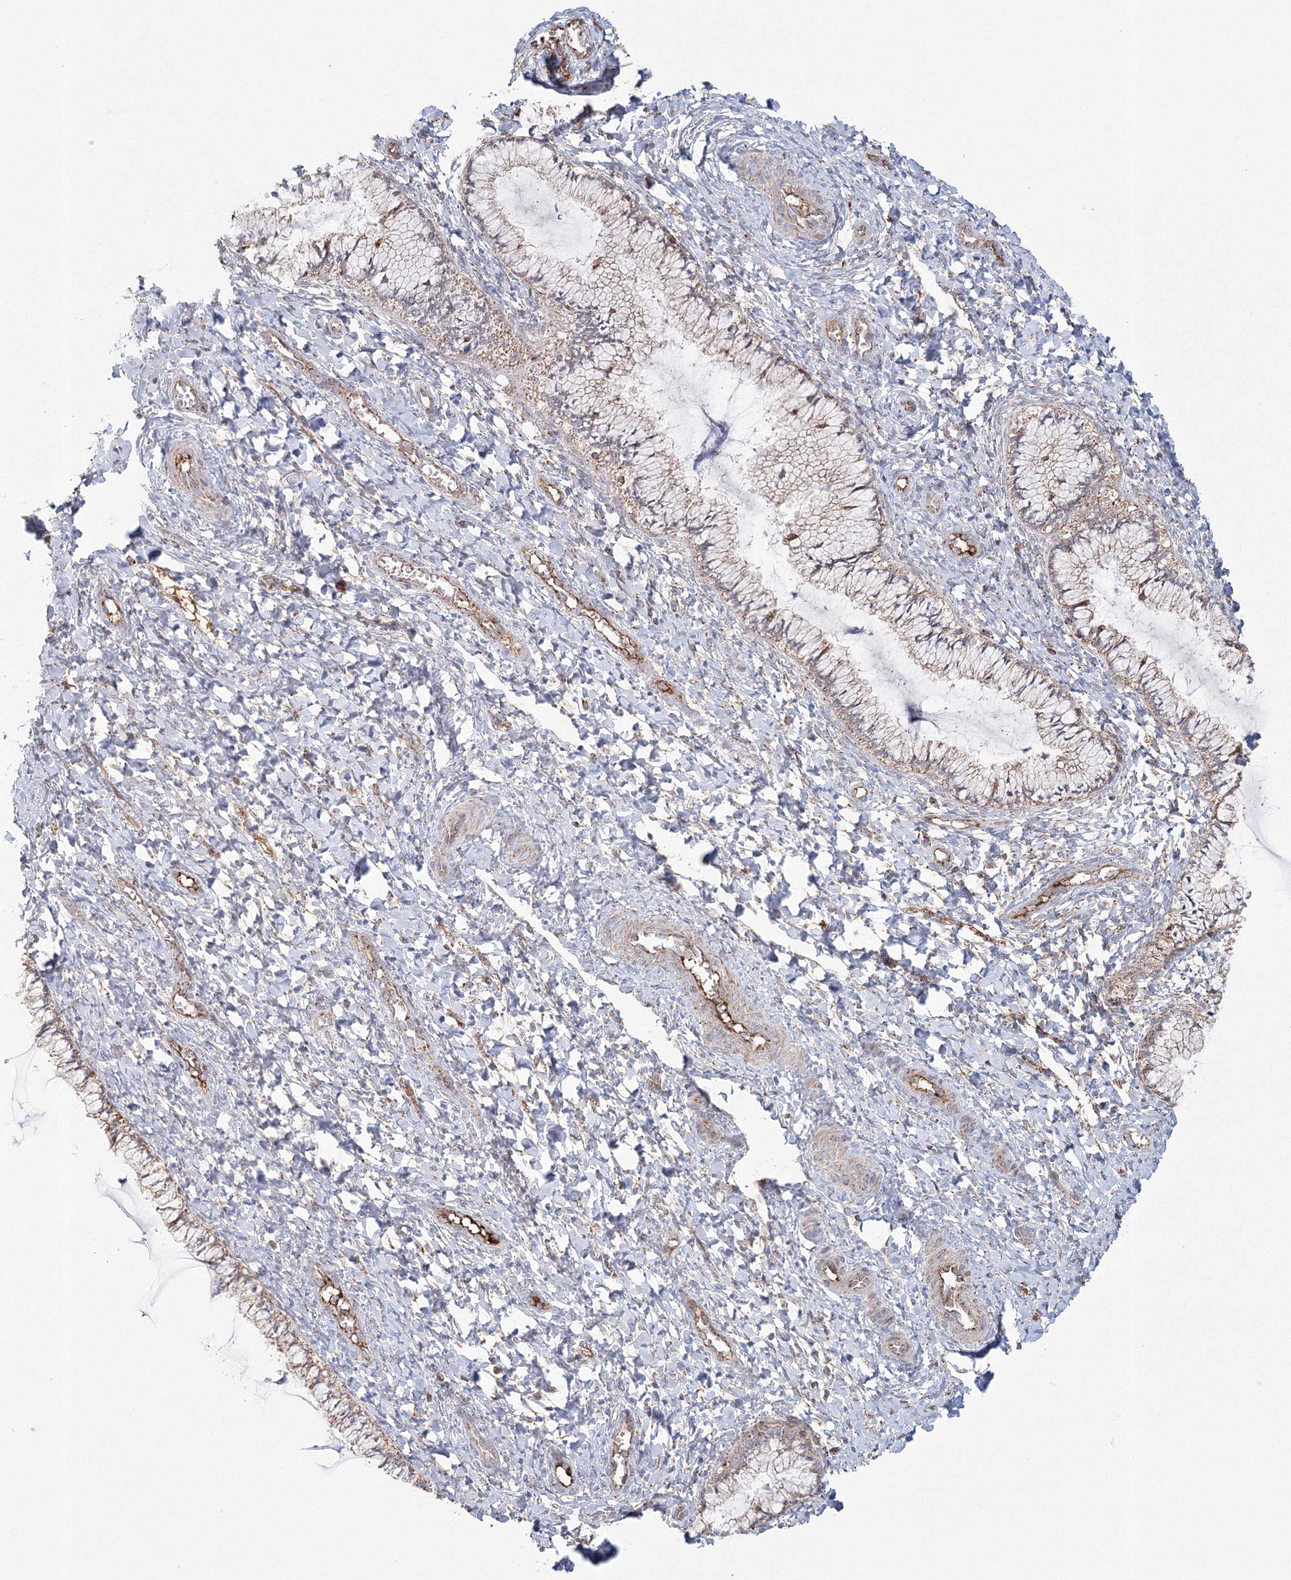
{"staining": {"intensity": "weak", "quantity": ">75%", "location": "cytoplasmic/membranous"}, "tissue": "cervix", "cell_type": "Glandular cells", "image_type": "normal", "snomed": [{"axis": "morphology", "description": "Normal tissue, NOS"}, {"axis": "morphology", "description": "Adenocarcinoma, NOS"}, {"axis": "topography", "description": "Cervix"}], "caption": "The immunohistochemical stain shows weak cytoplasmic/membranous positivity in glandular cells of unremarkable cervix.", "gene": "GRPEL1", "patient": {"sex": "female", "age": 29}}